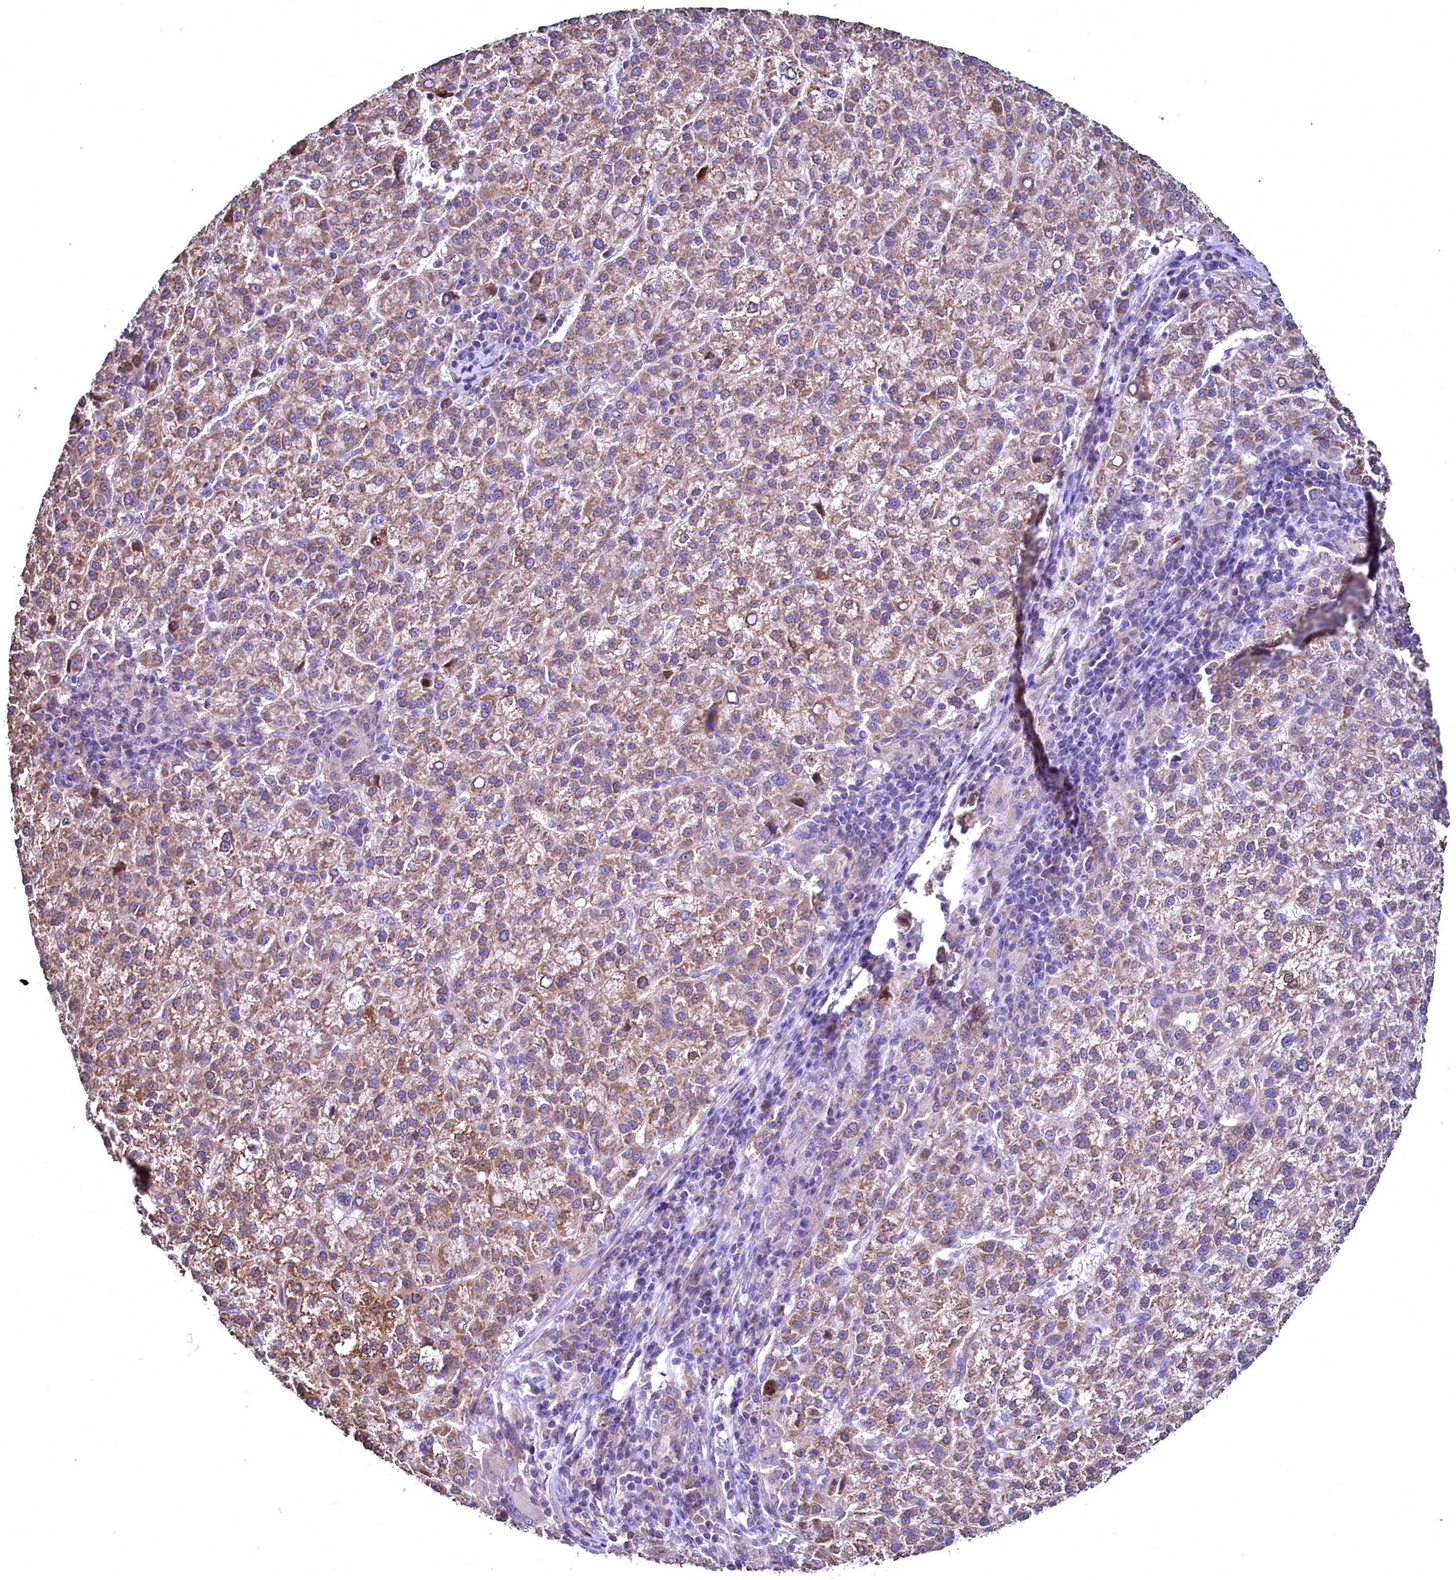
{"staining": {"intensity": "moderate", "quantity": ">75%", "location": "cytoplasmic/membranous"}, "tissue": "liver cancer", "cell_type": "Tumor cells", "image_type": "cancer", "snomed": [{"axis": "morphology", "description": "Carcinoma, Hepatocellular, NOS"}, {"axis": "topography", "description": "Liver"}], "caption": "Immunohistochemical staining of liver cancer exhibits medium levels of moderate cytoplasmic/membranous protein positivity in approximately >75% of tumor cells.", "gene": "TBCEL", "patient": {"sex": "female", "age": 58}}